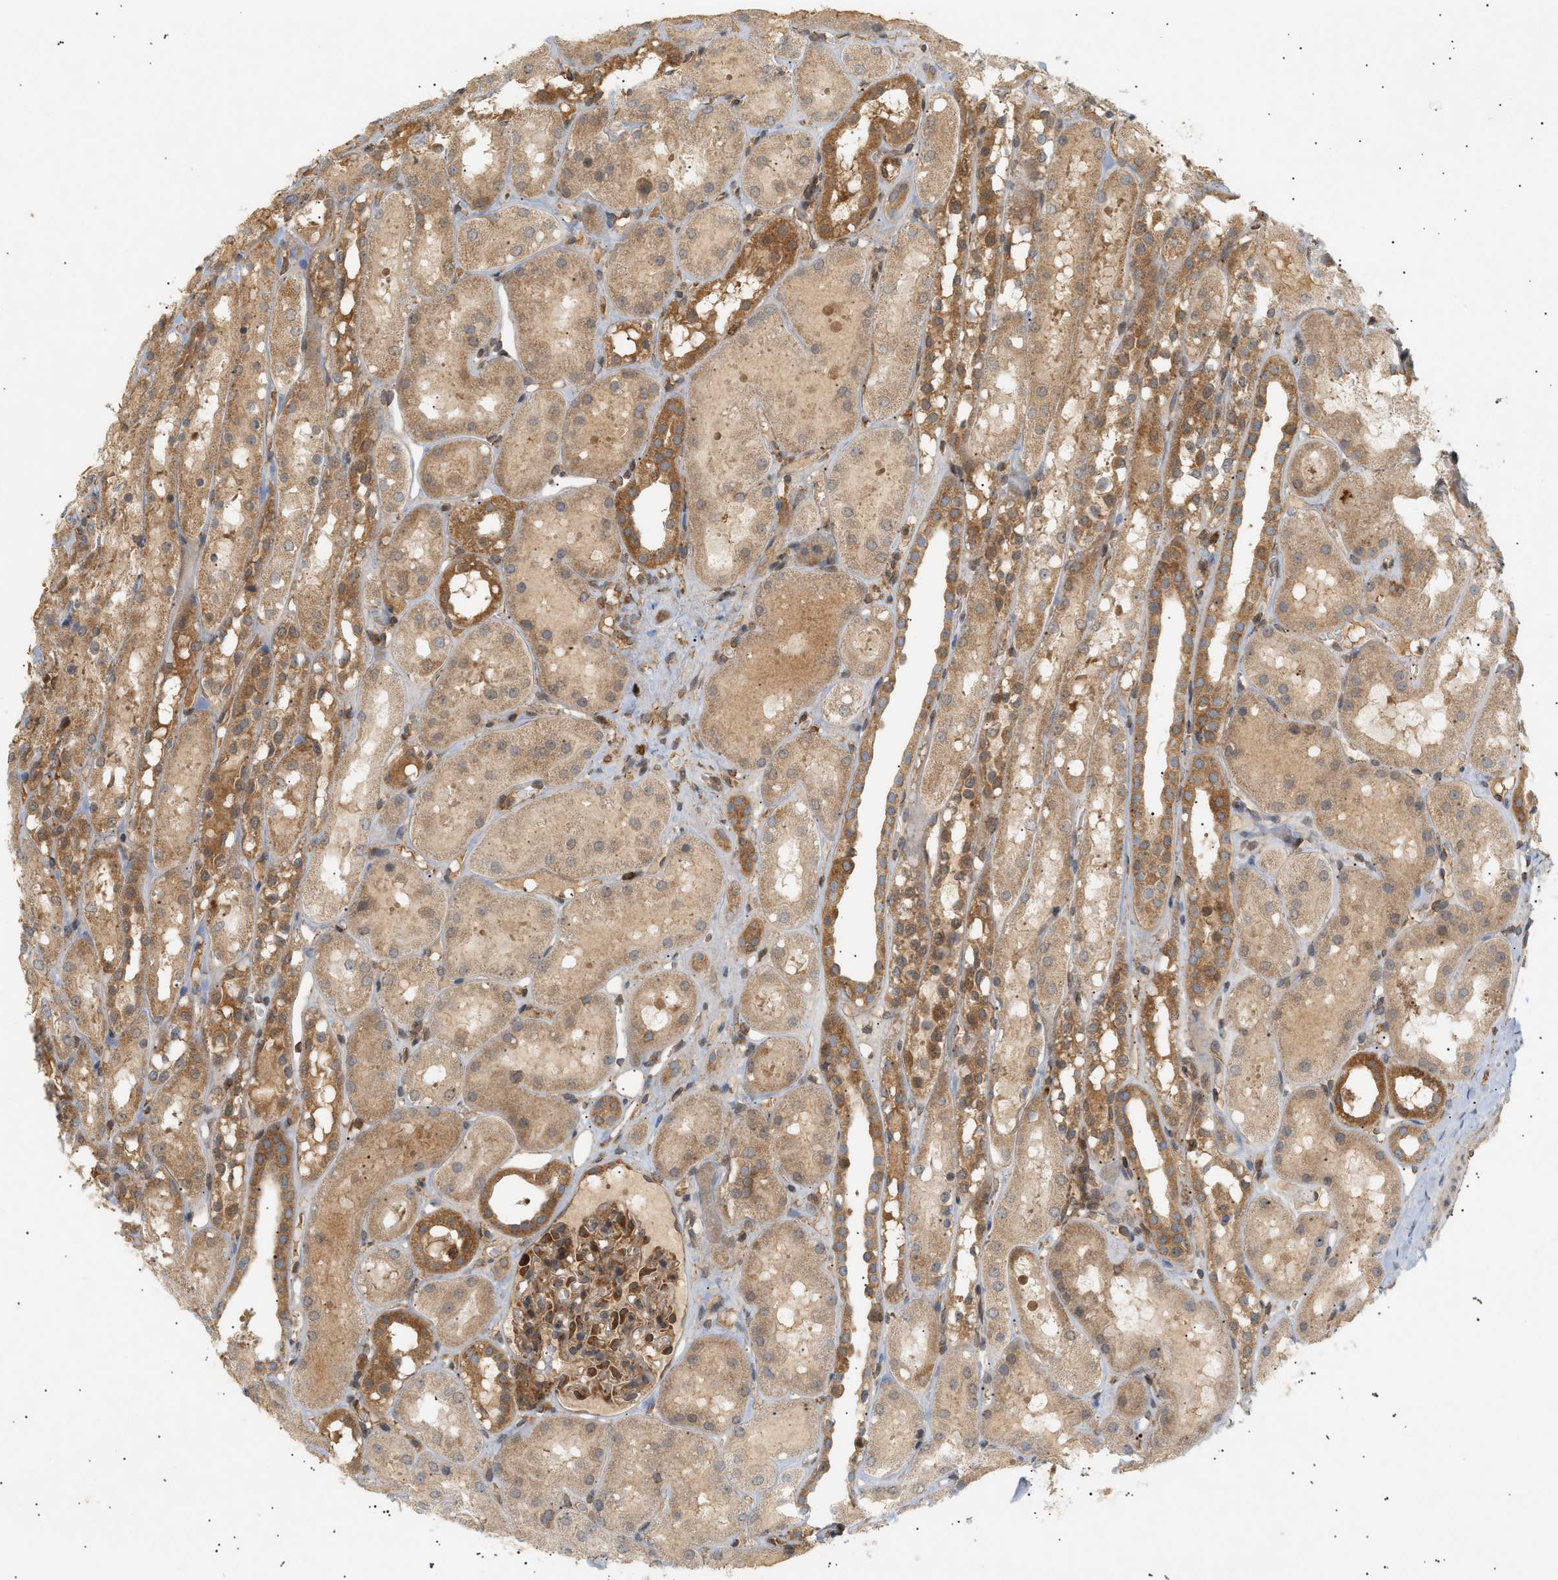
{"staining": {"intensity": "moderate", "quantity": ">75%", "location": "cytoplasmic/membranous"}, "tissue": "kidney", "cell_type": "Cells in glomeruli", "image_type": "normal", "snomed": [{"axis": "morphology", "description": "Normal tissue, NOS"}, {"axis": "topography", "description": "Kidney"}, {"axis": "topography", "description": "Urinary bladder"}], "caption": "Immunohistochemistry photomicrograph of normal human kidney stained for a protein (brown), which displays medium levels of moderate cytoplasmic/membranous staining in about >75% of cells in glomeruli.", "gene": "SHC1", "patient": {"sex": "male", "age": 16}}